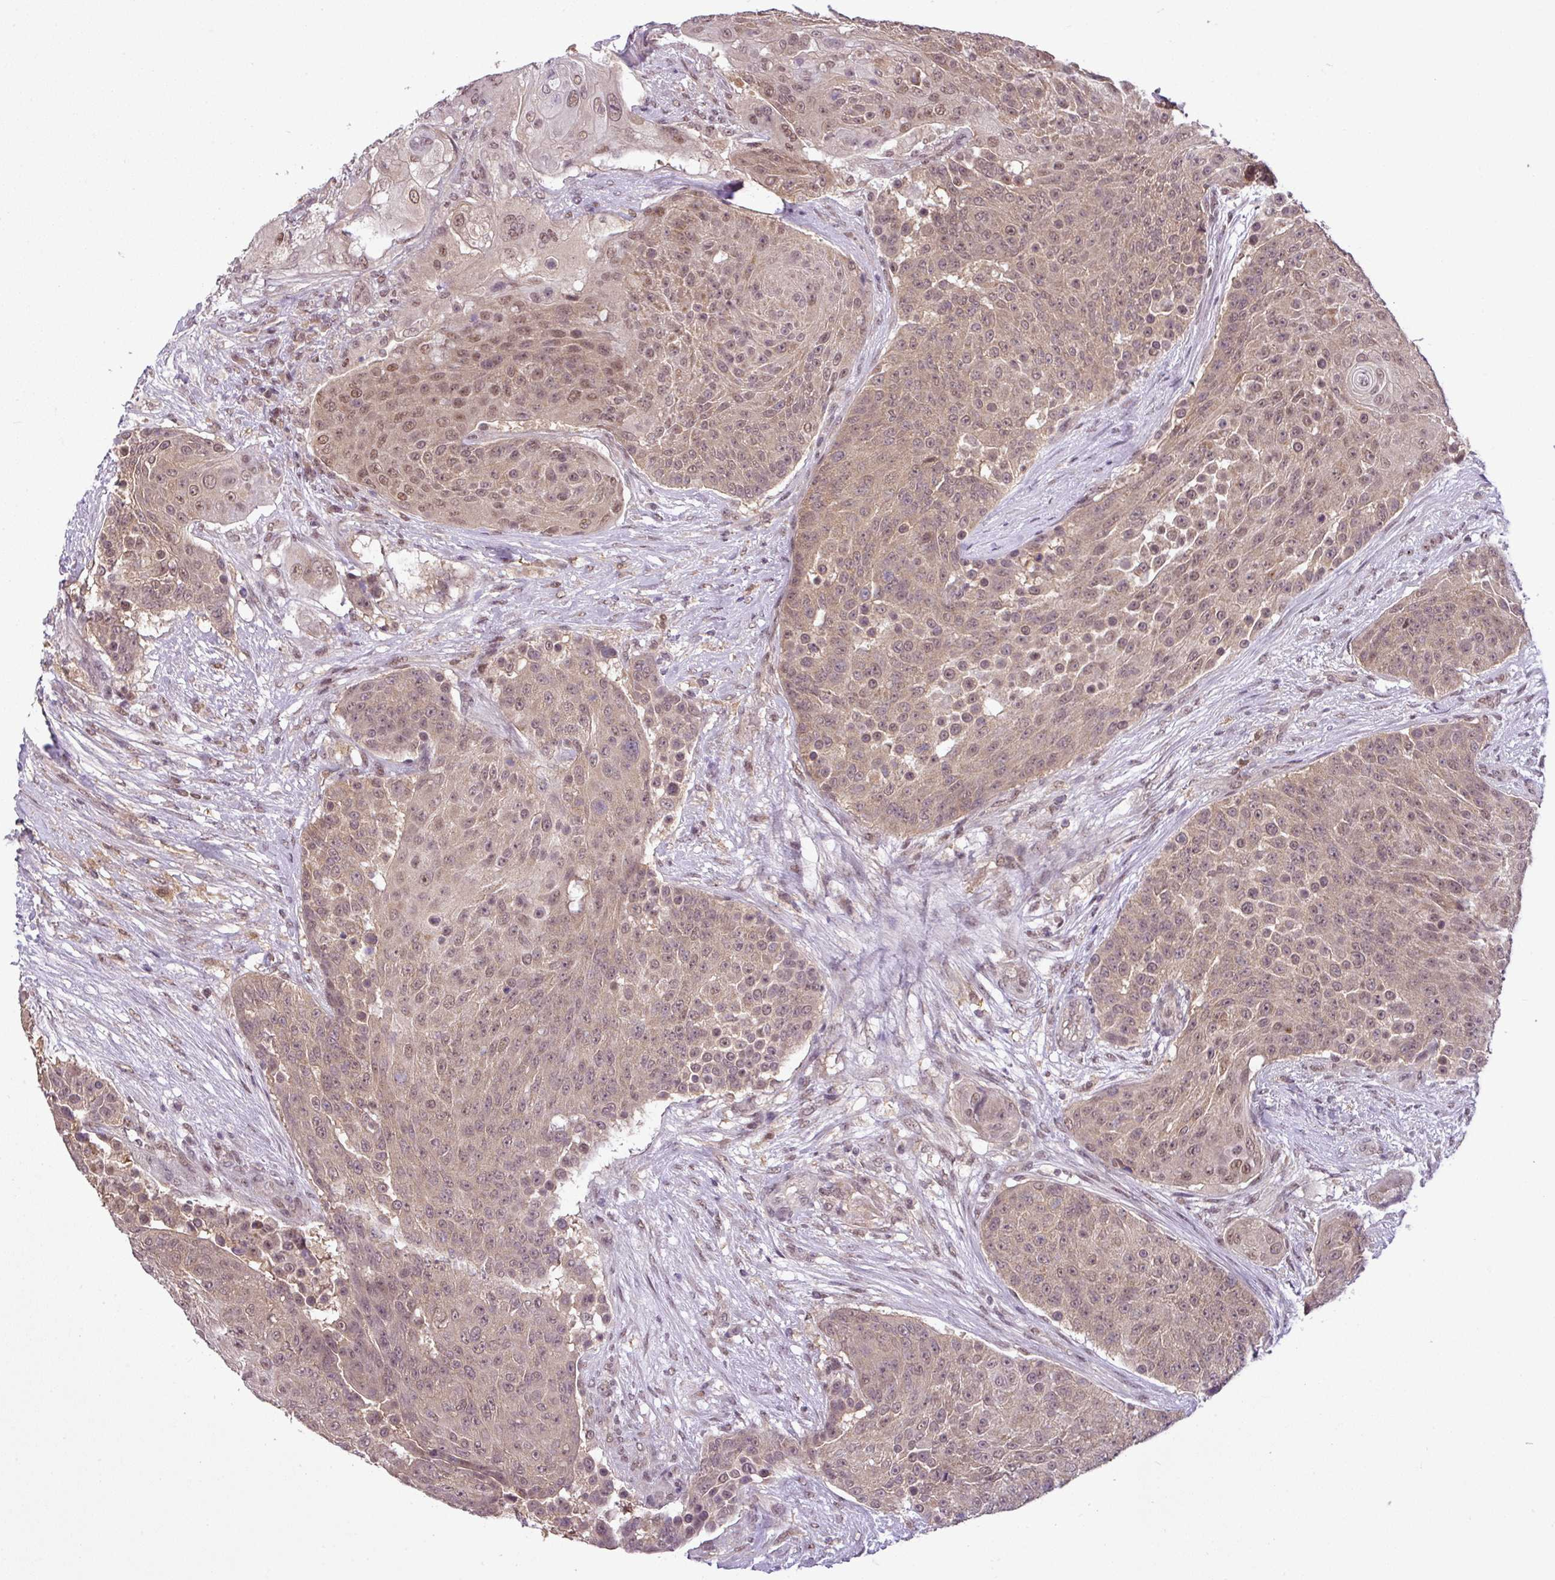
{"staining": {"intensity": "weak", "quantity": ">75%", "location": "cytoplasmic/membranous,nuclear"}, "tissue": "urothelial cancer", "cell_type": "Tumor cells", "image_type": "cancer", "snomed": [{"axis": "morphology", "description": "Urothelial carcinoma, High grade"}, {"axis": "topography", "description": "Urinary bladder"}], "caption": "Protein expression analysis of human urothelial cancer reveals weak cytoplasmic/membranous and nuclear expression in about >75% of tumor cells.", "gene": "MFHAS1", "patient": {"sex": "female", "age": 63}}